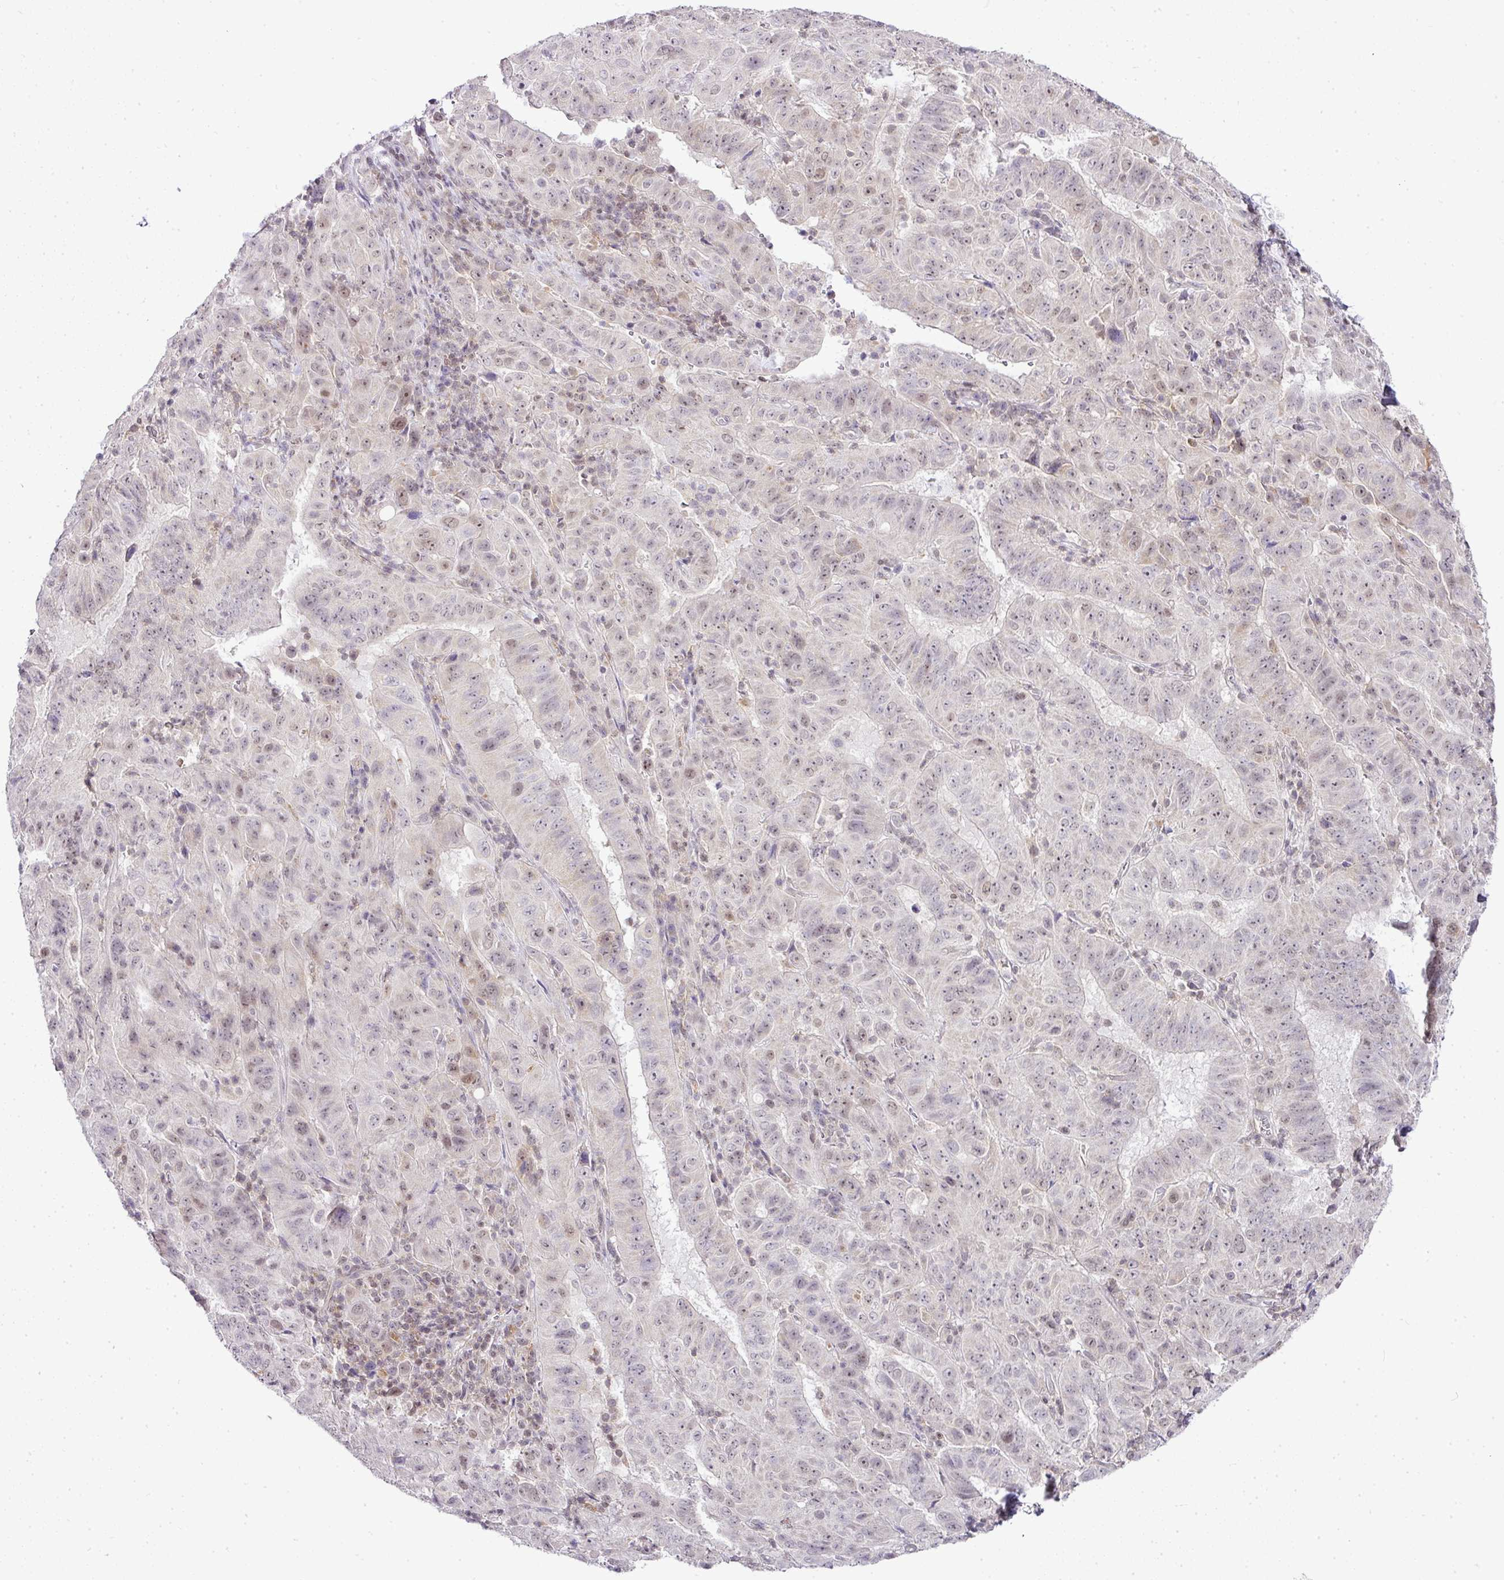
{"staining": {"intensity": "weak", "quantity": "25%-75%", "location": "nuclear"}, "tissue": "pancreatic cancer", "cell_type": "Tumor cells", "image_type": "cancer", "snomed": [{"axis": "morphology", "description": "Adenocarcinoma, NOS"}, {"axis": "topography", "description": "Pancreas"}], "caption": "About 25%-75% of tumor cells in human pancreatic adenocarcinoma show weak nuclear protein positivity as visualized by brown immunohistochemical staining.", "gene": "FAM32A", "patient": {"sex": "male", "age": 63}}